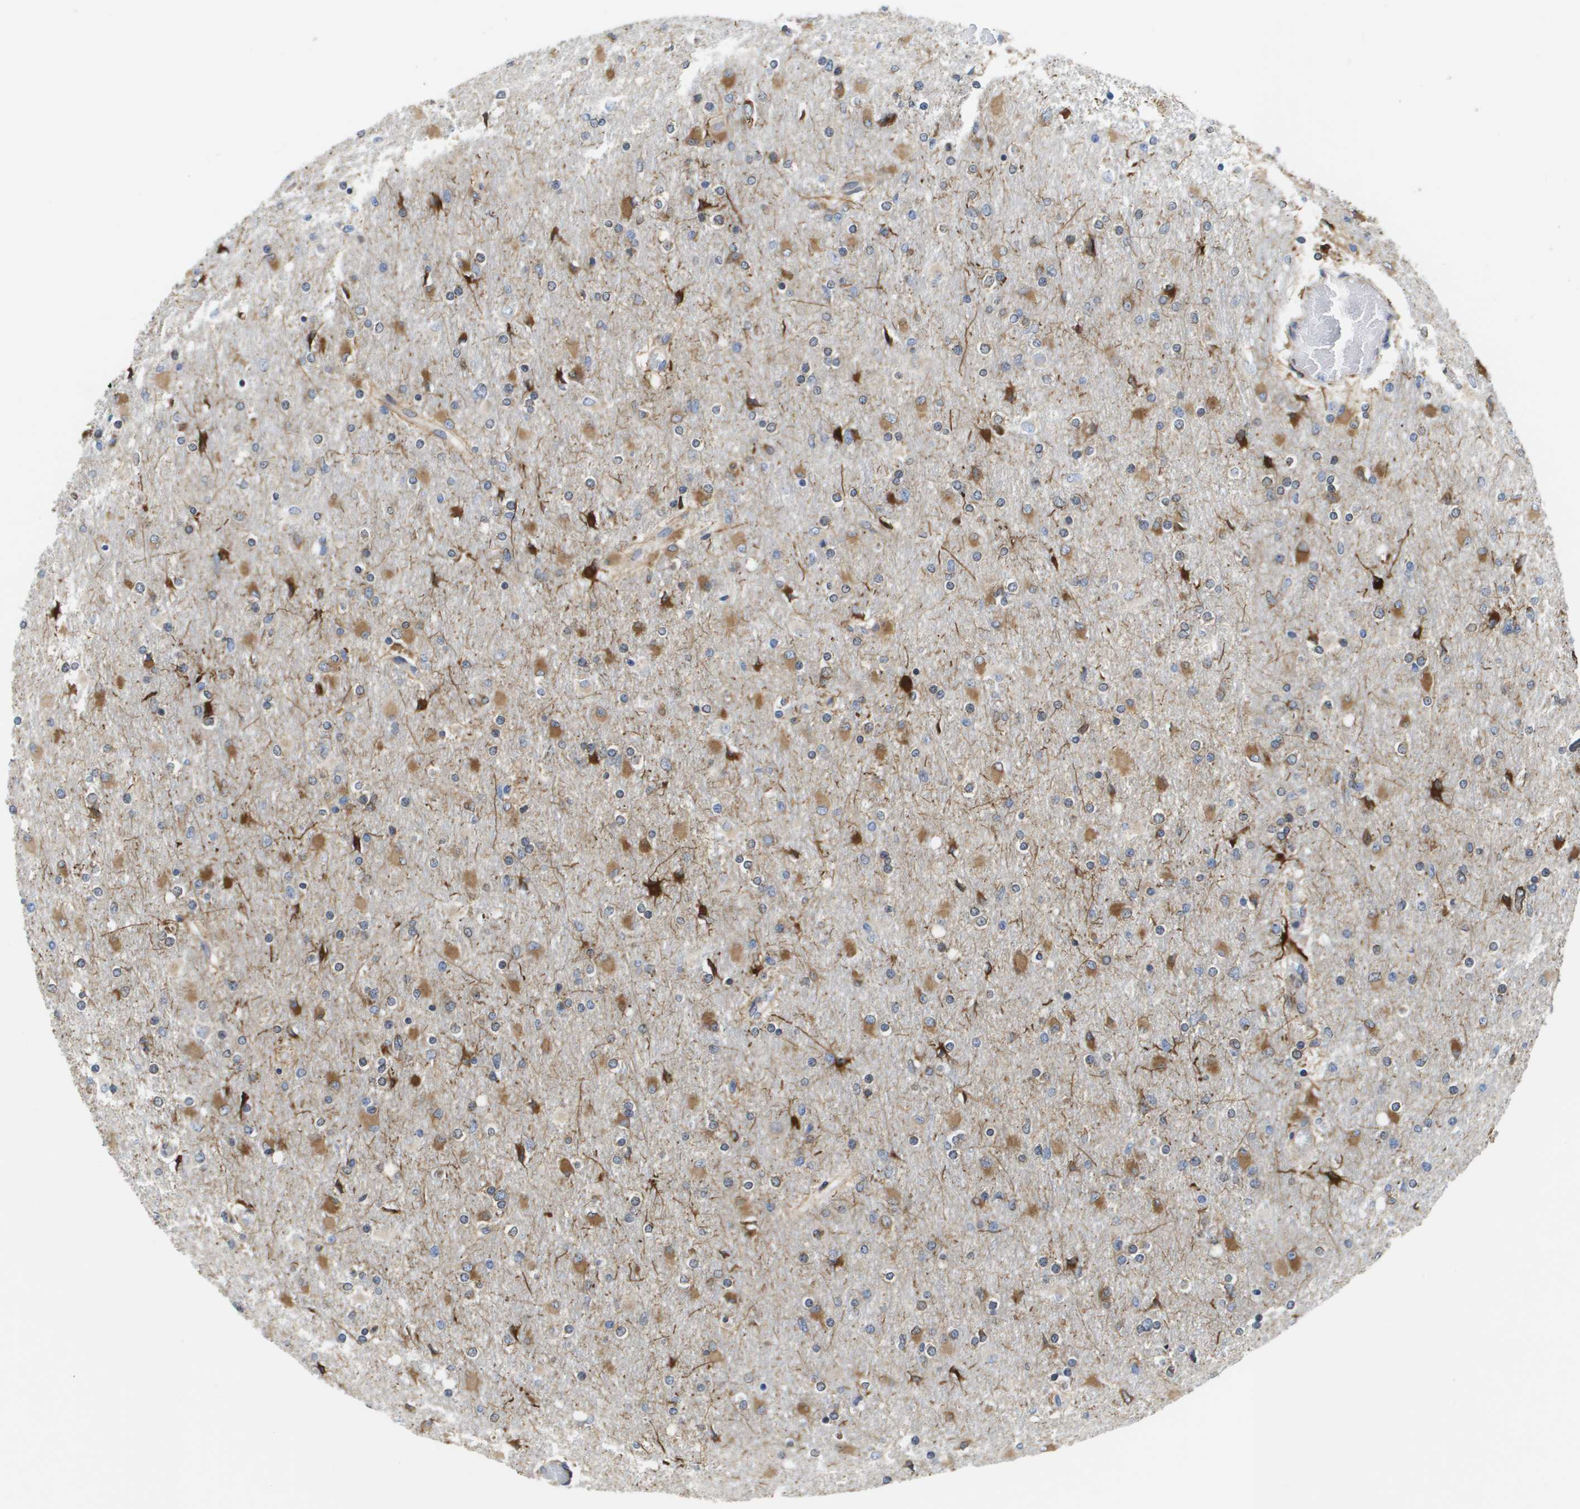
{"staining": {"intensity": "moderate", "quantity": "25%-75%", "location": "cytoplasmic/membranous"}, "tissue": "glioma", "cell_type": "Tumor cells", "image_type": "cancer", "snomed": [{"axis": "morphology", "description": "Glioma, malignant, High grade"}, {"axis": "topography", "description": "Cerebral cortex"}], "caption": "Protein staining of malignant glioma (high-grade) tissue shows moderate cytoplasmic/membranous expression in approximately 25%-75% of tumor cells.", "gene": "ST3GAL2", "patient": {"sex": "female", "age": 36}}